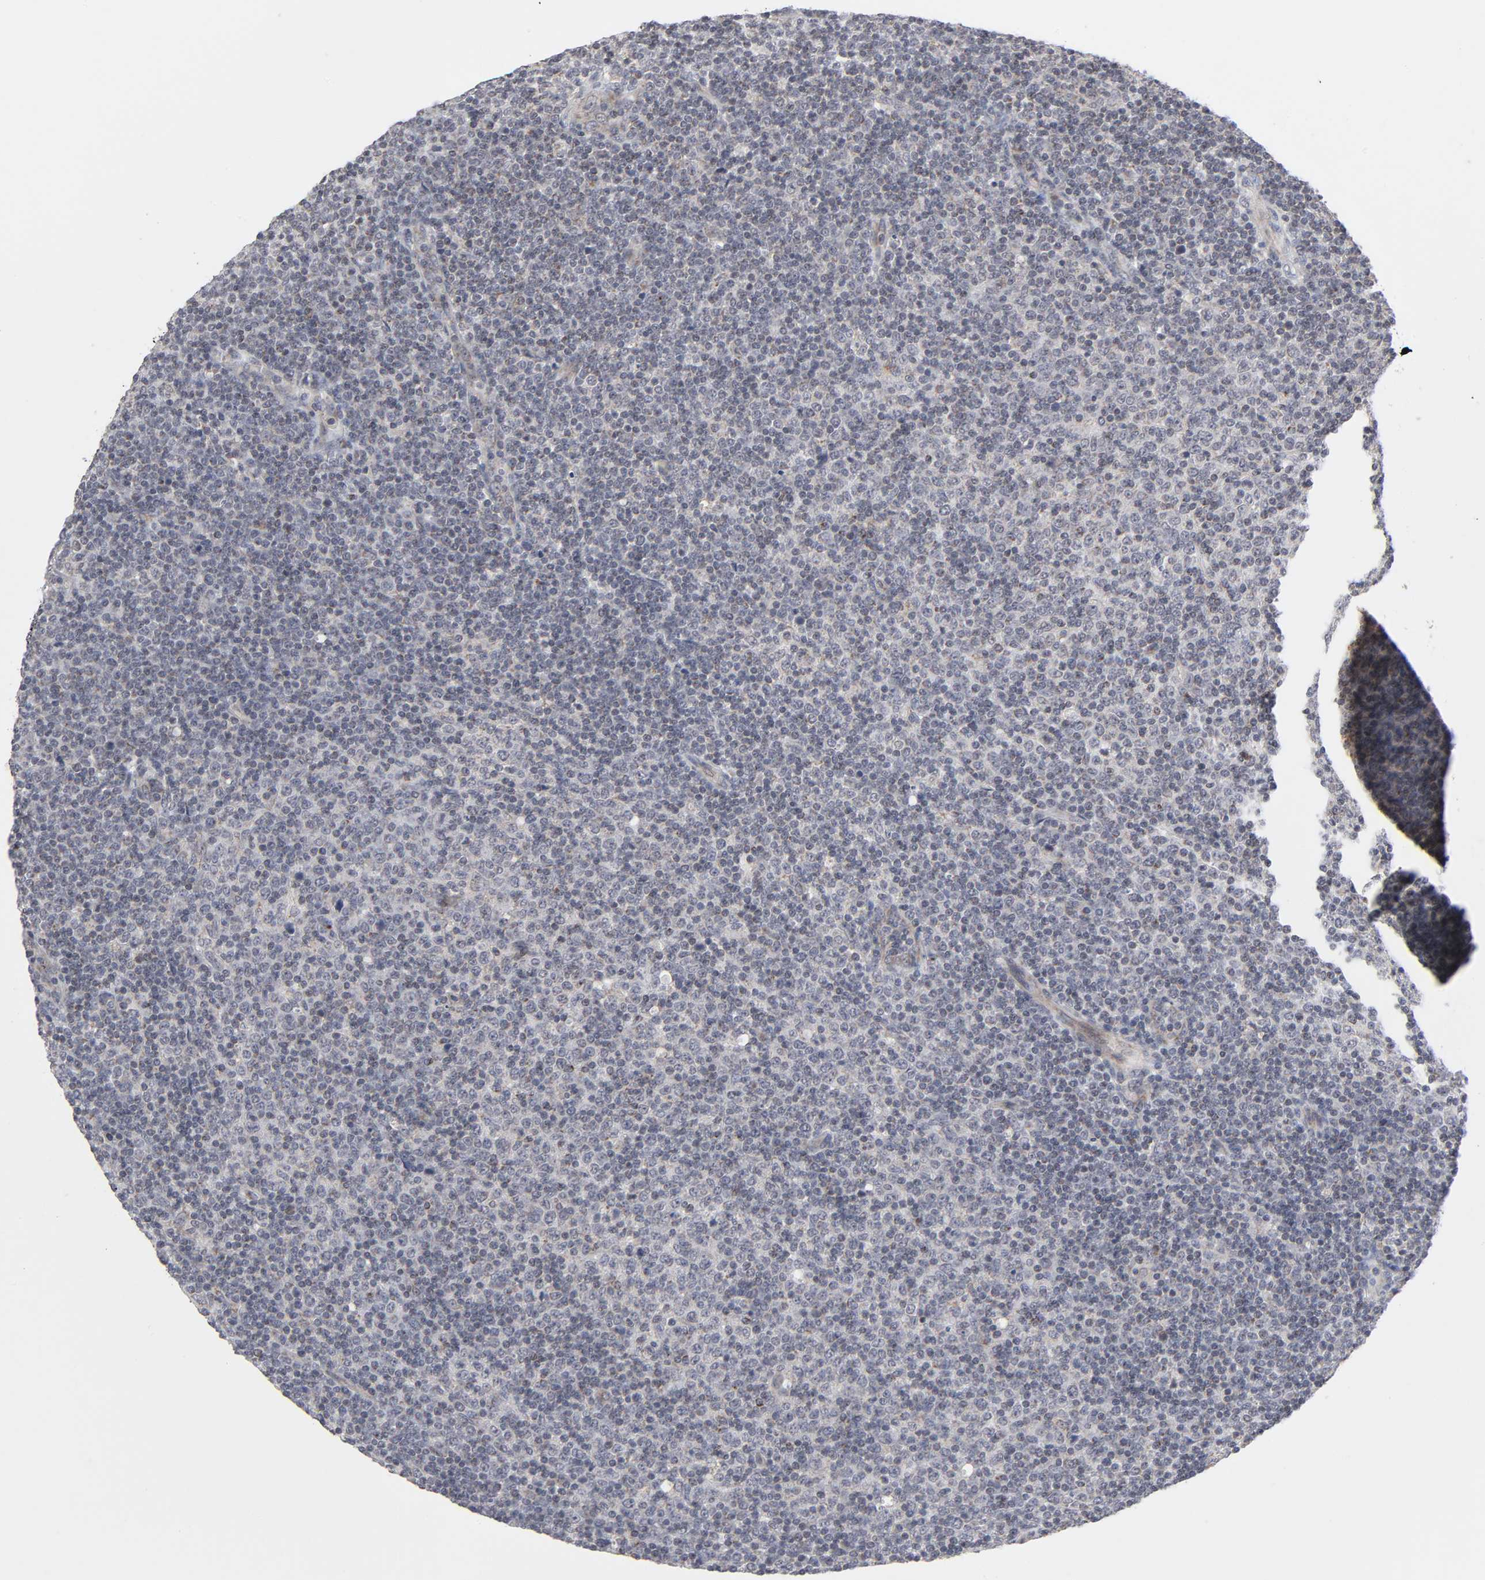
{"staining": {"intensity": "weak", "quantity": "<25%", "location": "cytoplasmic/membranous"}, "tissue": "lymphoma", "cell_type": "Tumor cells", "image_type": "cancer", "snomed": [{"axis": "morphology", "description": "Malignant lymphoma, non-Hodgkin's type, Low grade"}, {"axis": "topography", "description": "Lymph node"}], "caption": "Photomicrograph shows no significant protein expression in tumor cells of malignant lymphoma, non-Hodgkin's type (low-grade). Brightfield microscopy of IHC stained with DAB (3,3'-diaminobenzidine) (brown) and hematoxylin (blue), captured at high magnification.", "gene": "AUH", "patient": {"sex": "male", "age": 70}}